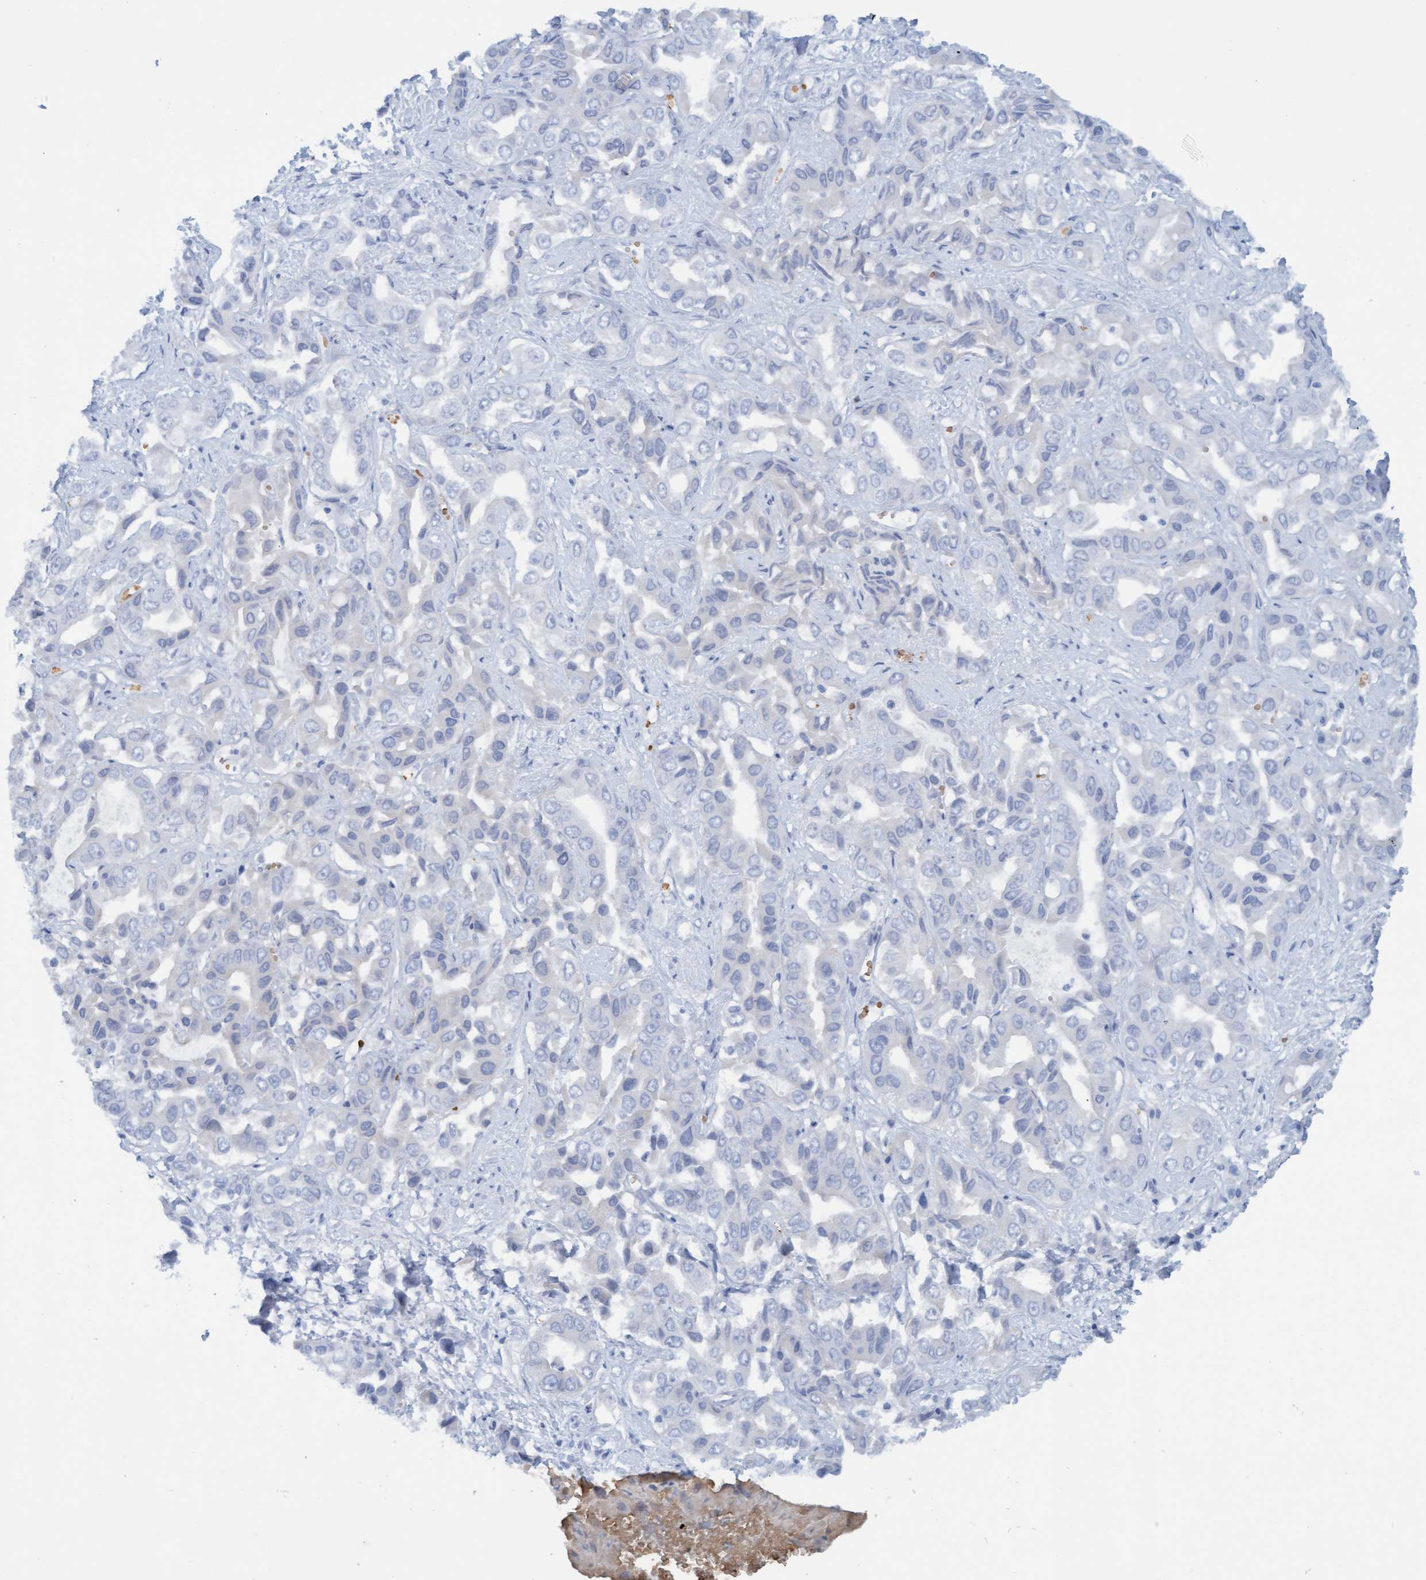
{"staining": {"intensity": "negative", "quantity": "none", "location": "none"}, "tissue": "liver cancer", "cell_type": "Tumor cells", "image_type": "cancer", "snomed": [{"axis": "morphology", "description": "Cholangiocarcinoma"}, {"axis": "topography", "description": "Liver"}], "caption": "Tumor cells show no significant protein staining in liver cancer (cholangiocarcinoma). Nuclei are stained in blue.", "gene": "P2RX5", "patient": {"sex": "female", "age": 52}}